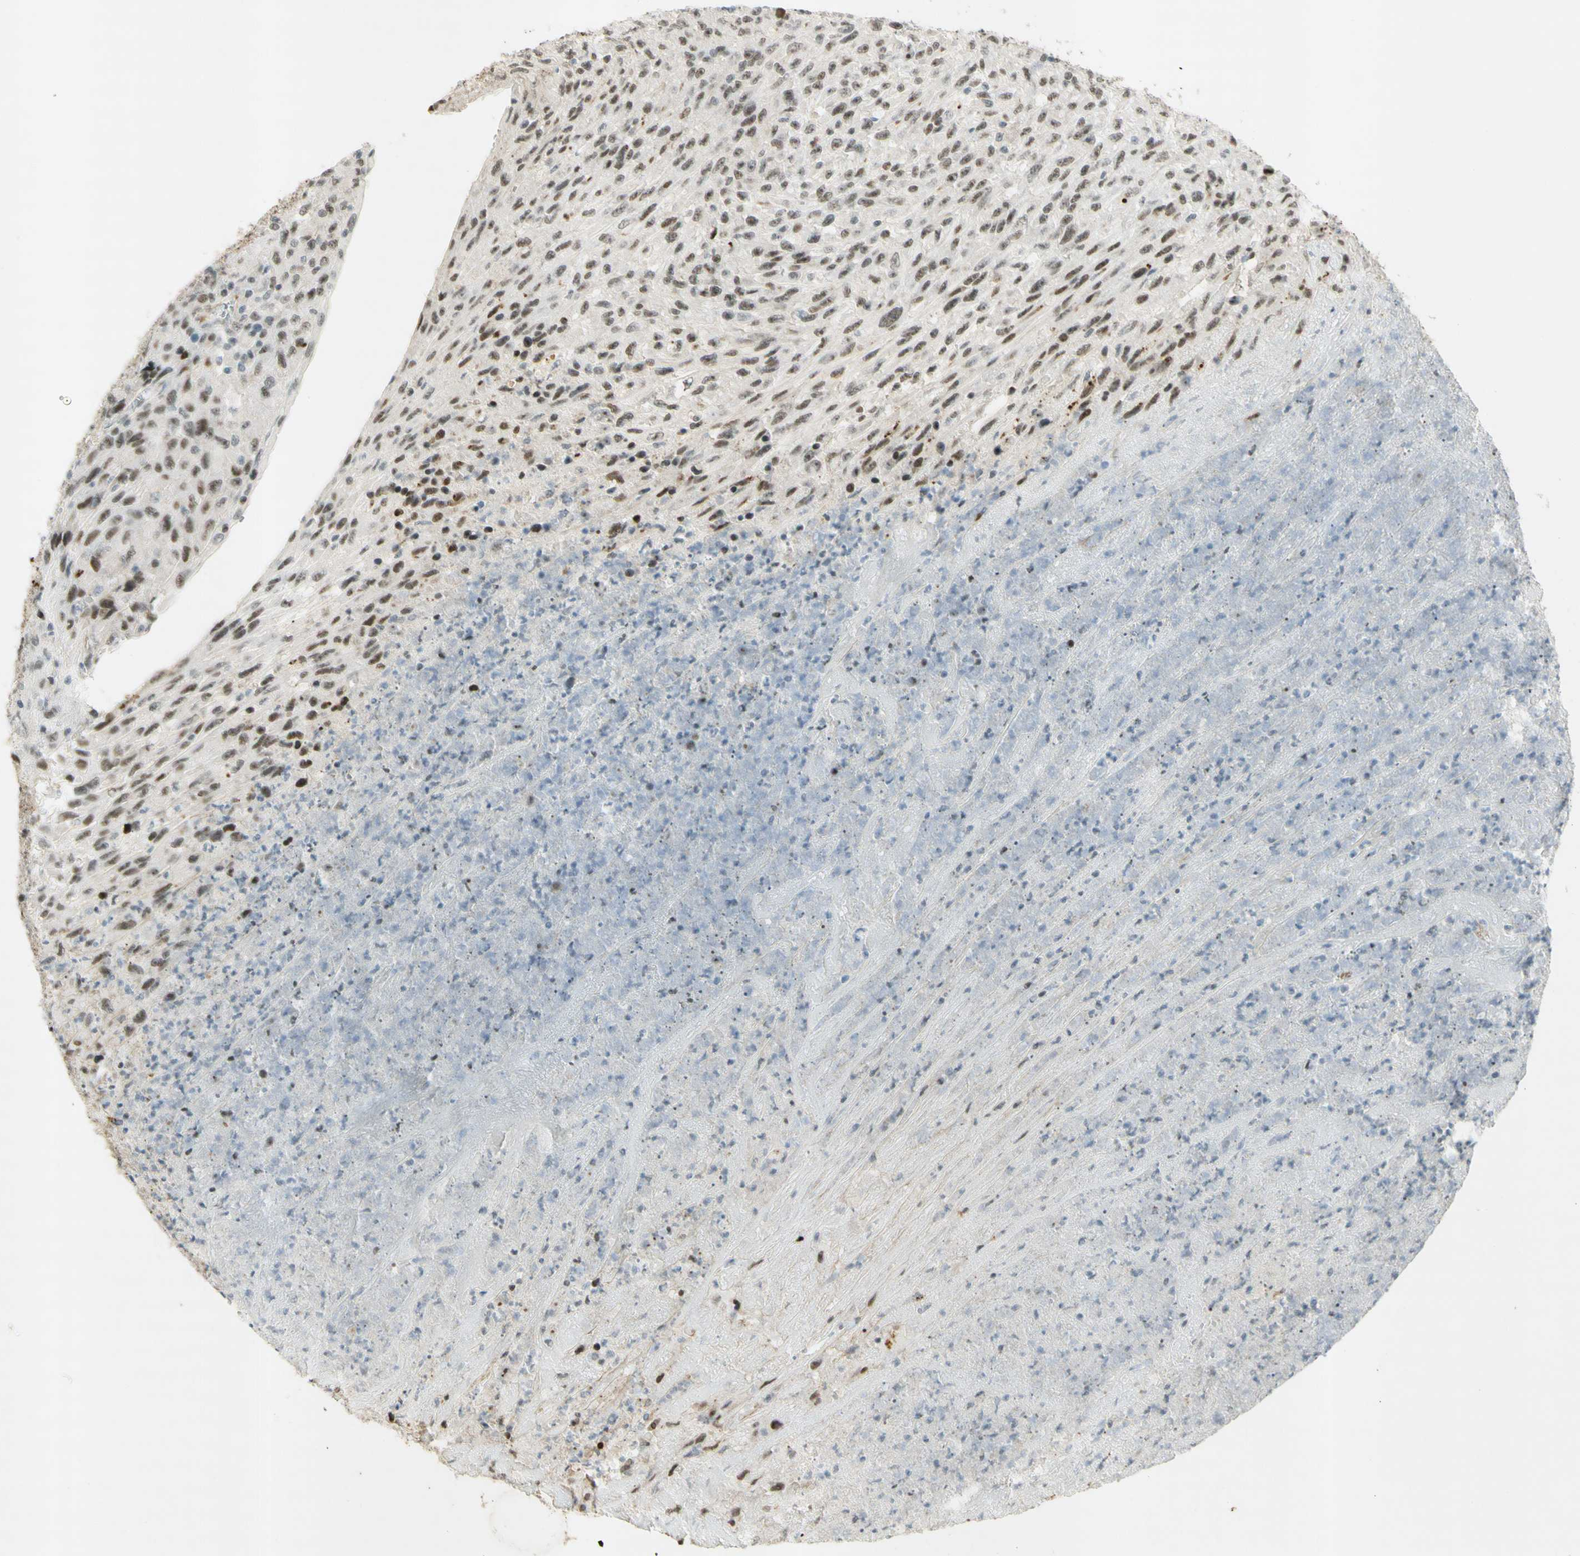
{"staining": {"intensity": "moderate", "quantity": ">75%", "location": "nuclear"}, "tissue": "urothelial cancer", "cell_type": "Tumor cells", "image_type": "cancer", "snomed": [{"axis": "morphology", "description": "Urothelial carcinoma, High grade"}, {"axis": "topography", "description": "Urinary bladder"}], "caption": "Protein analysis of high-grade urothelial carcinoma tissue demonstrates moderate nuclear expression in about >75% of tumor cells.", "gene": "IRF1", "patient": {"sex": "male", "age": 66}}